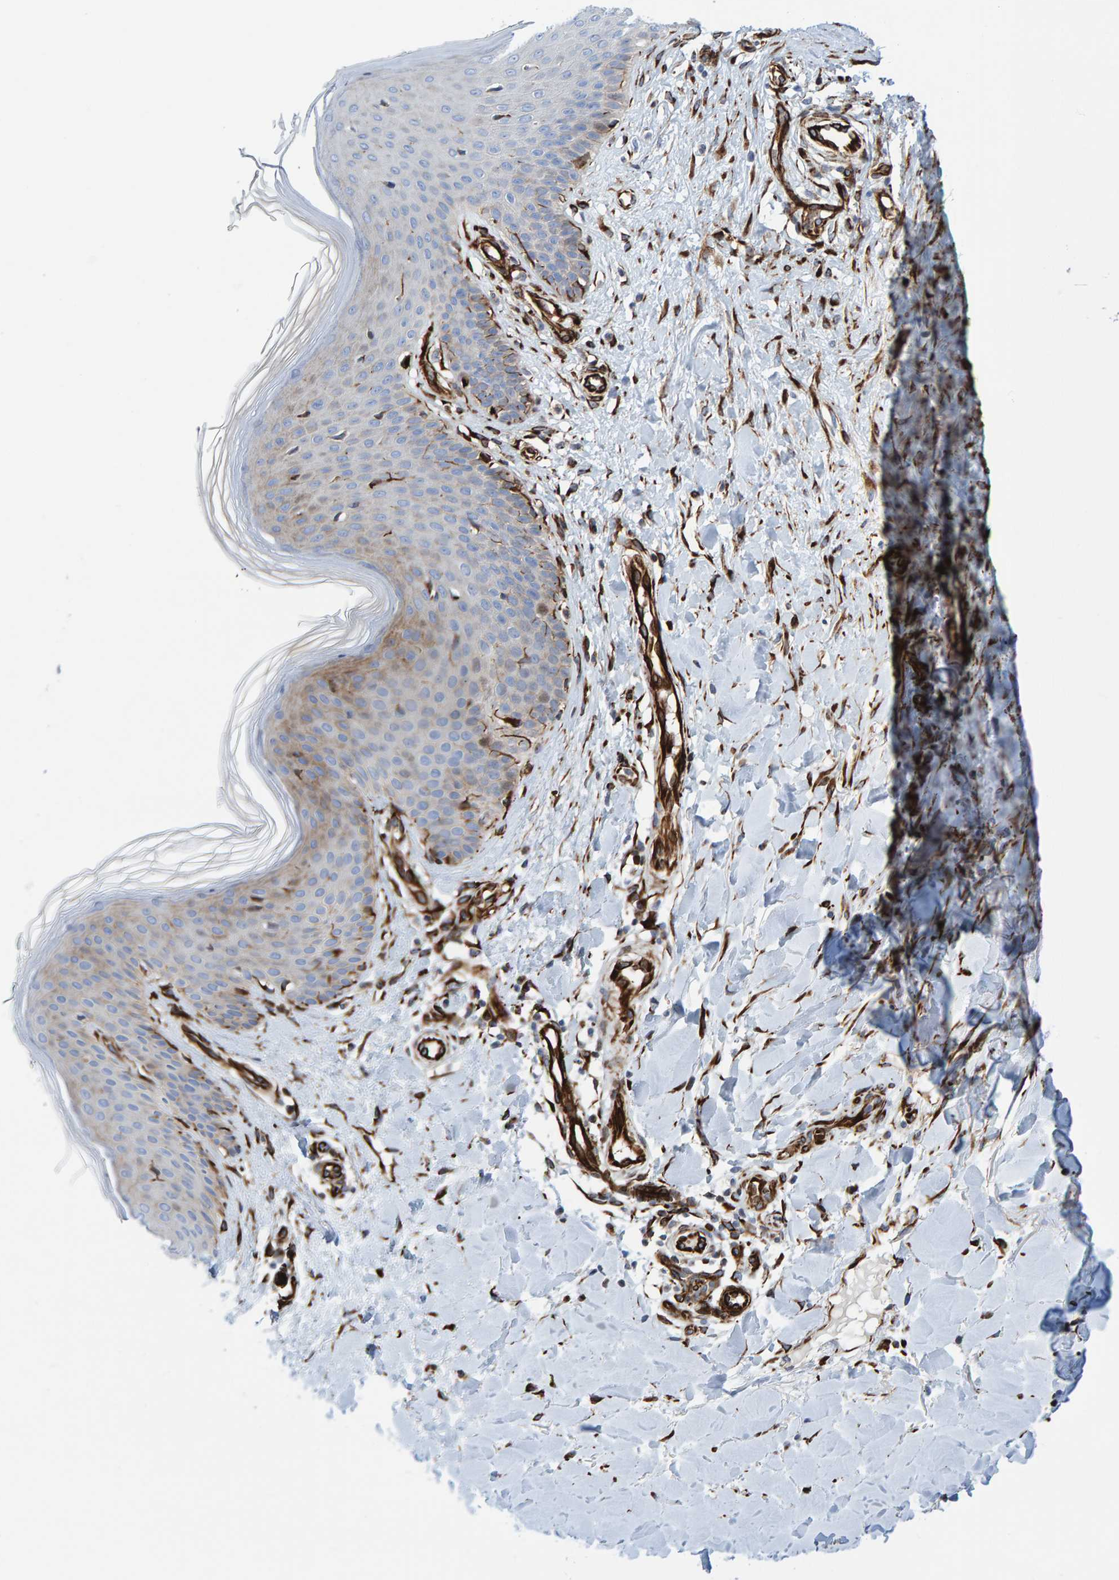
{"staining": {"intensity": "moderate", "quantity": ">75%", "location": "cytoplasmic/membranous"}, "tissue": "skin", "cell_type": "Fibroblasts", "image_type": "normal", "snomed": [{"axis": "morphology", "description": "Normal tissue, NOS"}, {"axis": "topography", "description": "Skin"}], "caption": "Fibroblasts exhibit moderate cytoplasmic/membranous expression in about >75% of cells in unremarkable skin. (brown staining indicates protein expression, while blue staining denotes nuclei).", "gene": "POLG2", "patient": {"sex": "male", "age": 41}}